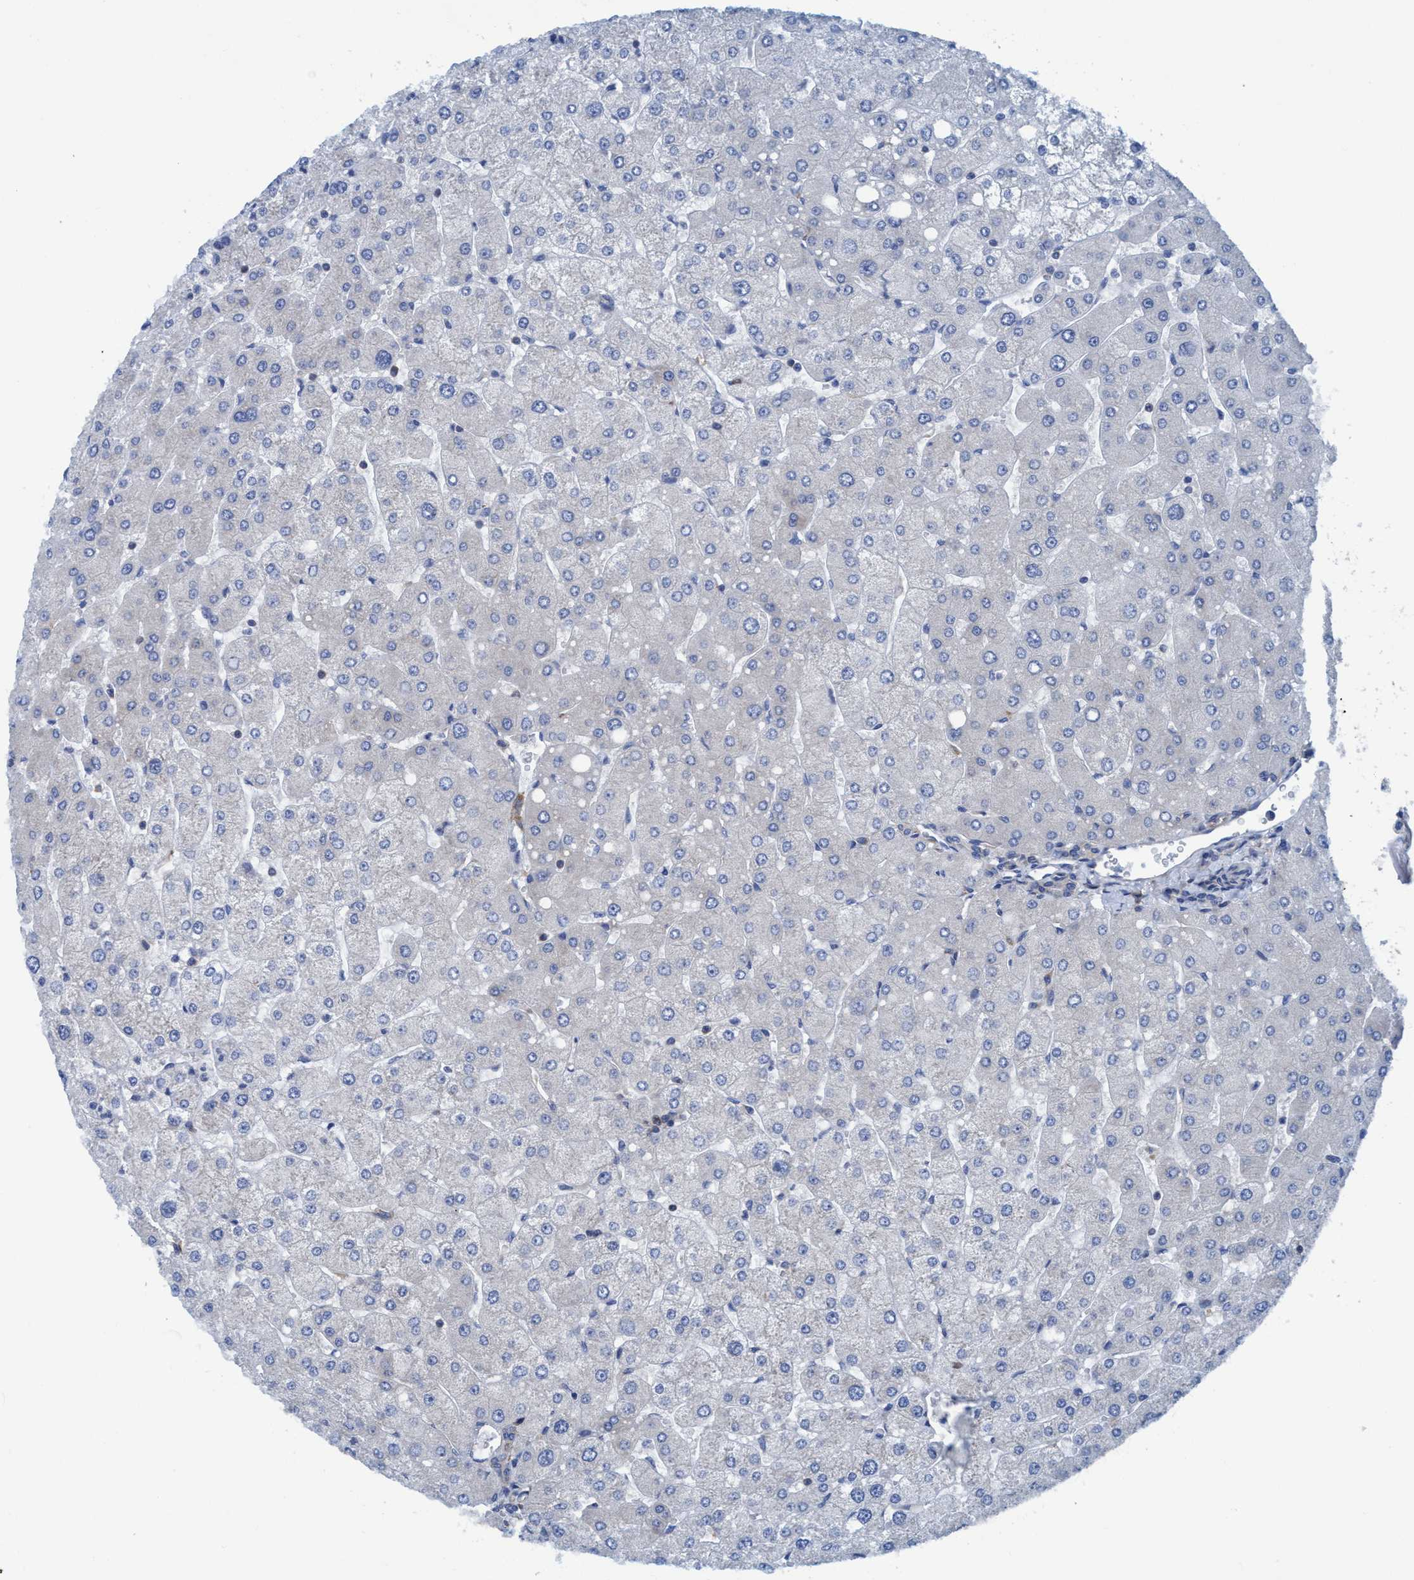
{"staining": {"intensity": "negative", "quantity": "none", "location": "none"}, "tissue": "liver", "cell_type": "Cholangiocytes", "image_type": "normal", "snomed": [{"axis": "morphology", "description": "Normal tissue, NOS"}, {"axis": "topography", "description": "Liver"}], "caption": "A high-resolution image shows immunohistochemistry (IHC) staining of normal liver, which exhibits no significant expression in cholangiocytes. (Brightfield microscopy of DAB immunohistochemistry at high magnification).", "gene": "NMT1", "patient": {"sex": "male", "age": 55}}